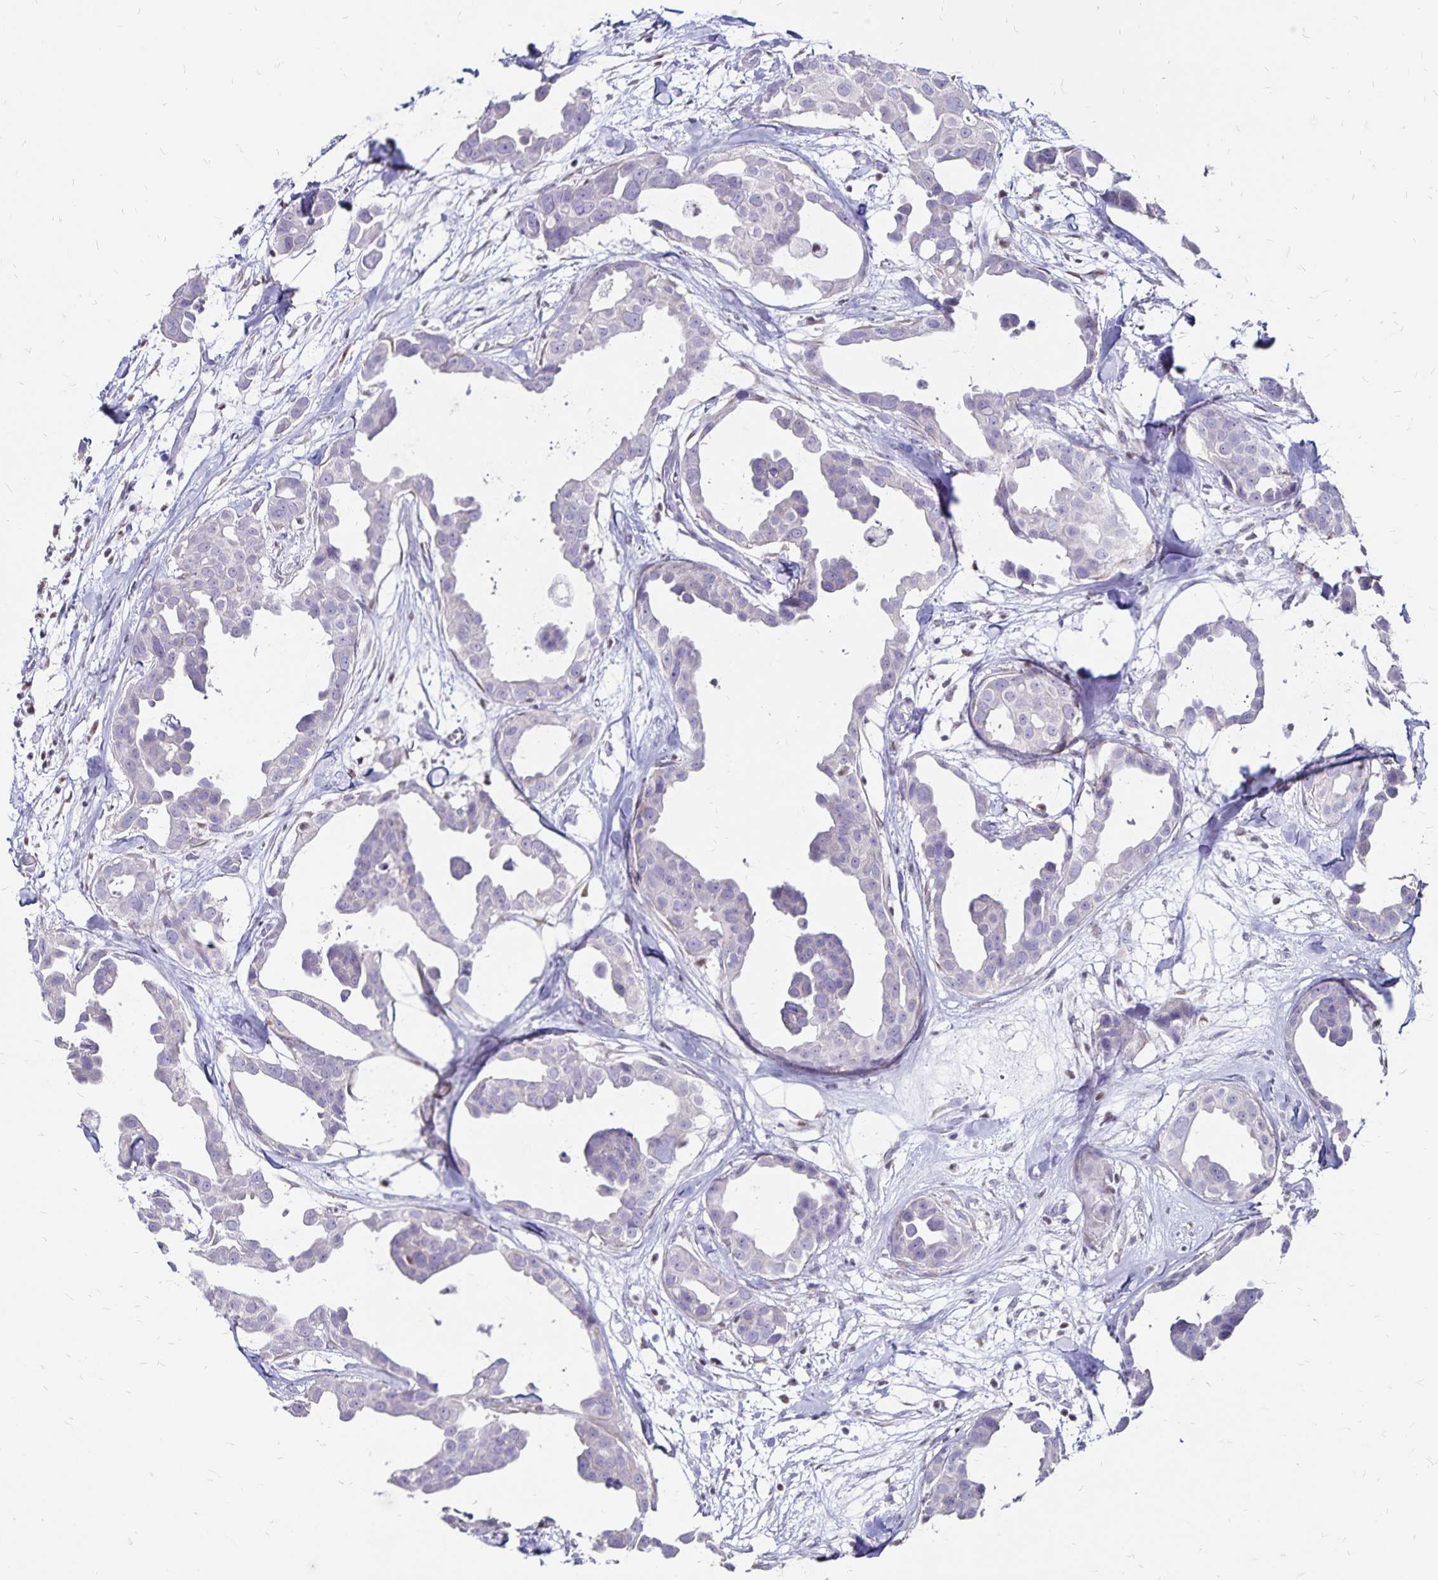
{"staining": {"intensity": "negative", "quantity": "none", "location": "none"}, "tissue": "breast cancer", "cell_type": "Tumor cells", "image_type": "cancer", "snomed": [{"axis": "morphology", "description": "Duct carcinoma"}, {"axis": "topography", "description": "Breast"}], "caption": "Breast cancer (invasive ductal carcinoma) was stained to show a protein in brown. There is no significant positivity in tumor cells.", "gene": "IKZF1", "patient": {"sex": "female", "age": 38}}